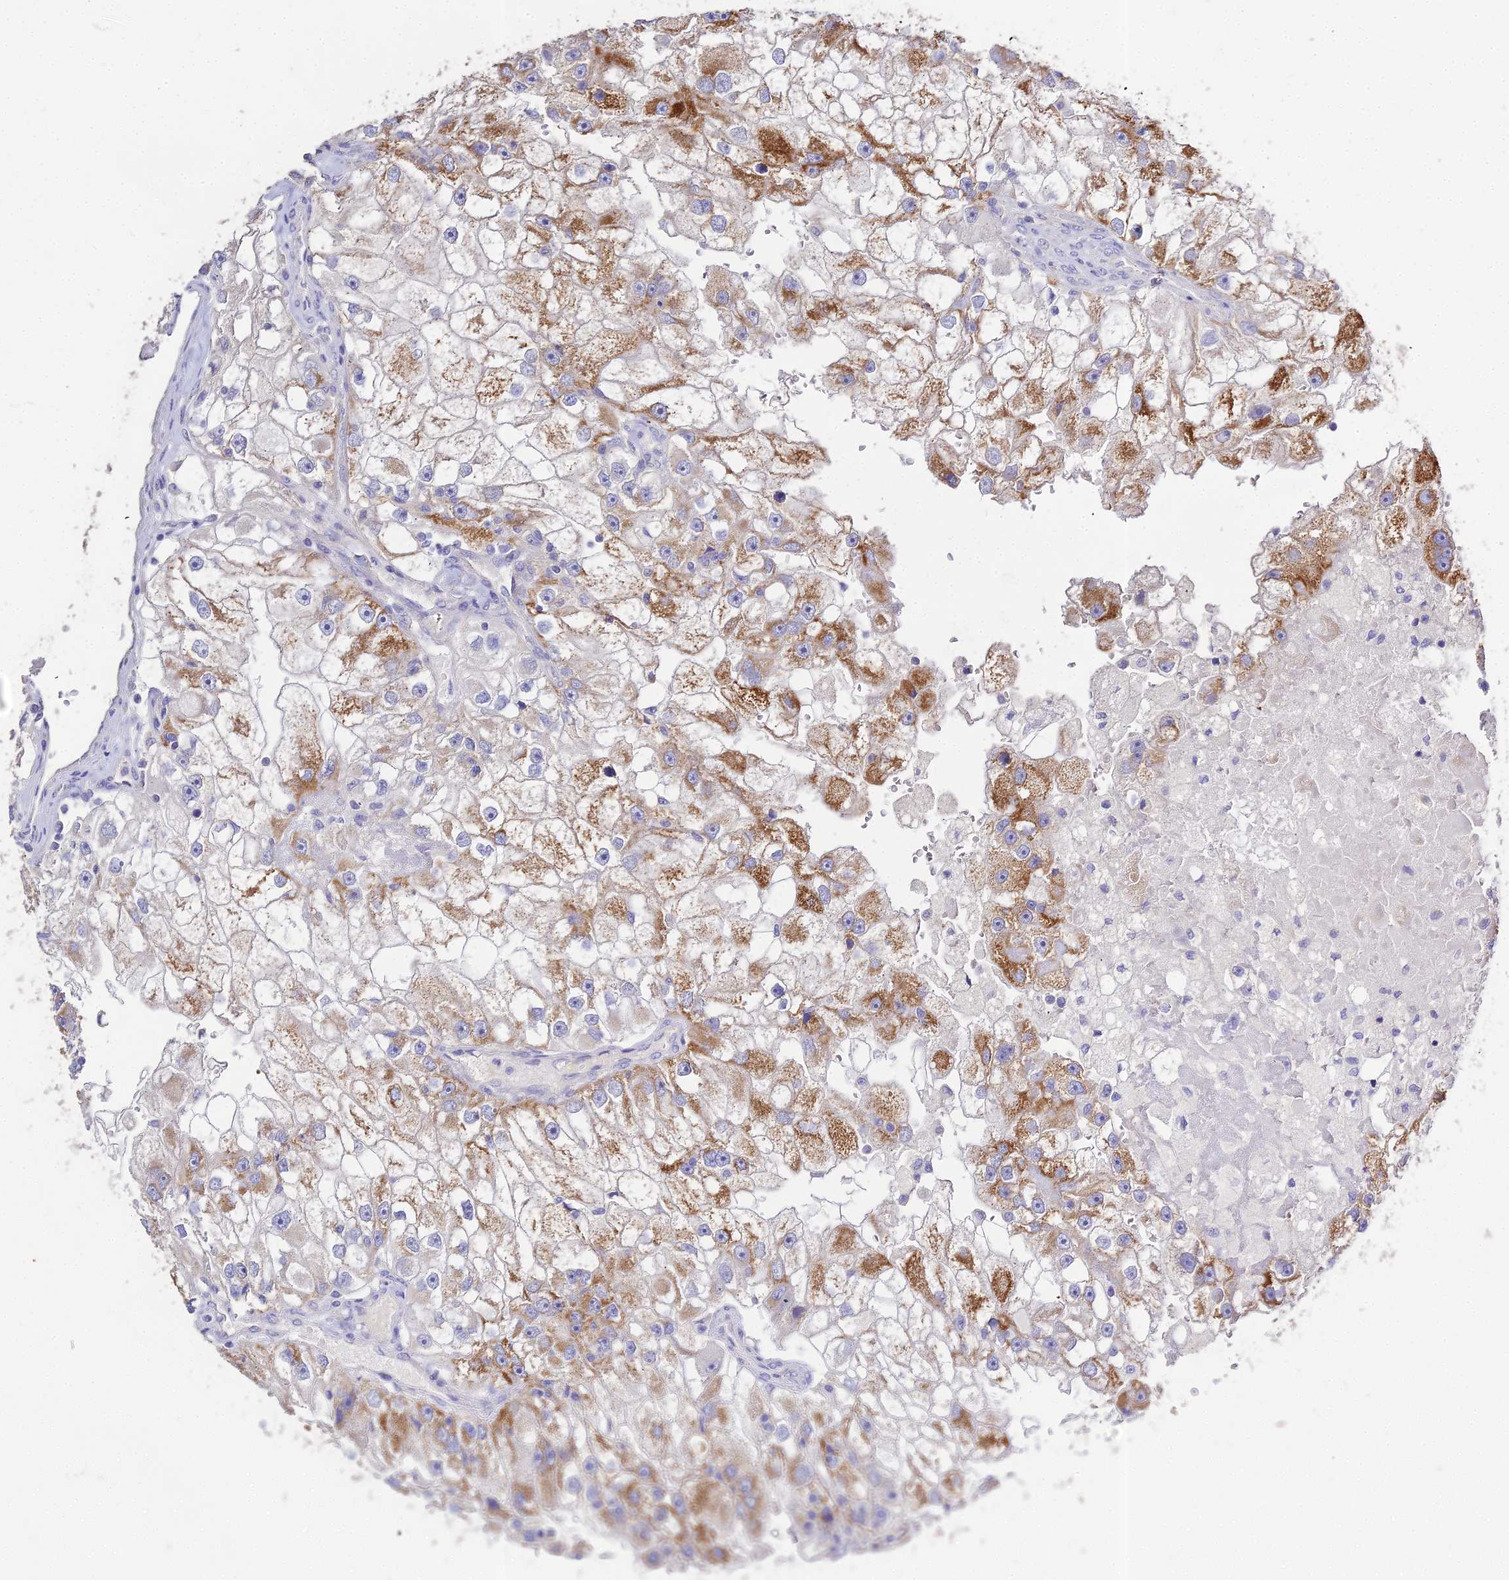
{"staining": {"intensity": "moderate", "quantity": ">75%", "location": "cytoplasmic/membranous"}, "tissue": "renal cancer", "cell_type": "Tumor cells", "image_type": "cancer", "snomed": [{"axis": "morphology", "description": "Adenocarcinoma, NOS"}, {"axis": "topography", "description": "Kidney"}], "caption": "Immunohistochemistry of human renal adenocarcinoma shows medium levels of moderate cytoplasmic/membranous positivity in about >75% of tumor cells.", "gene": "GLYAT", "patient": {"sex": "male", "age": 63}}